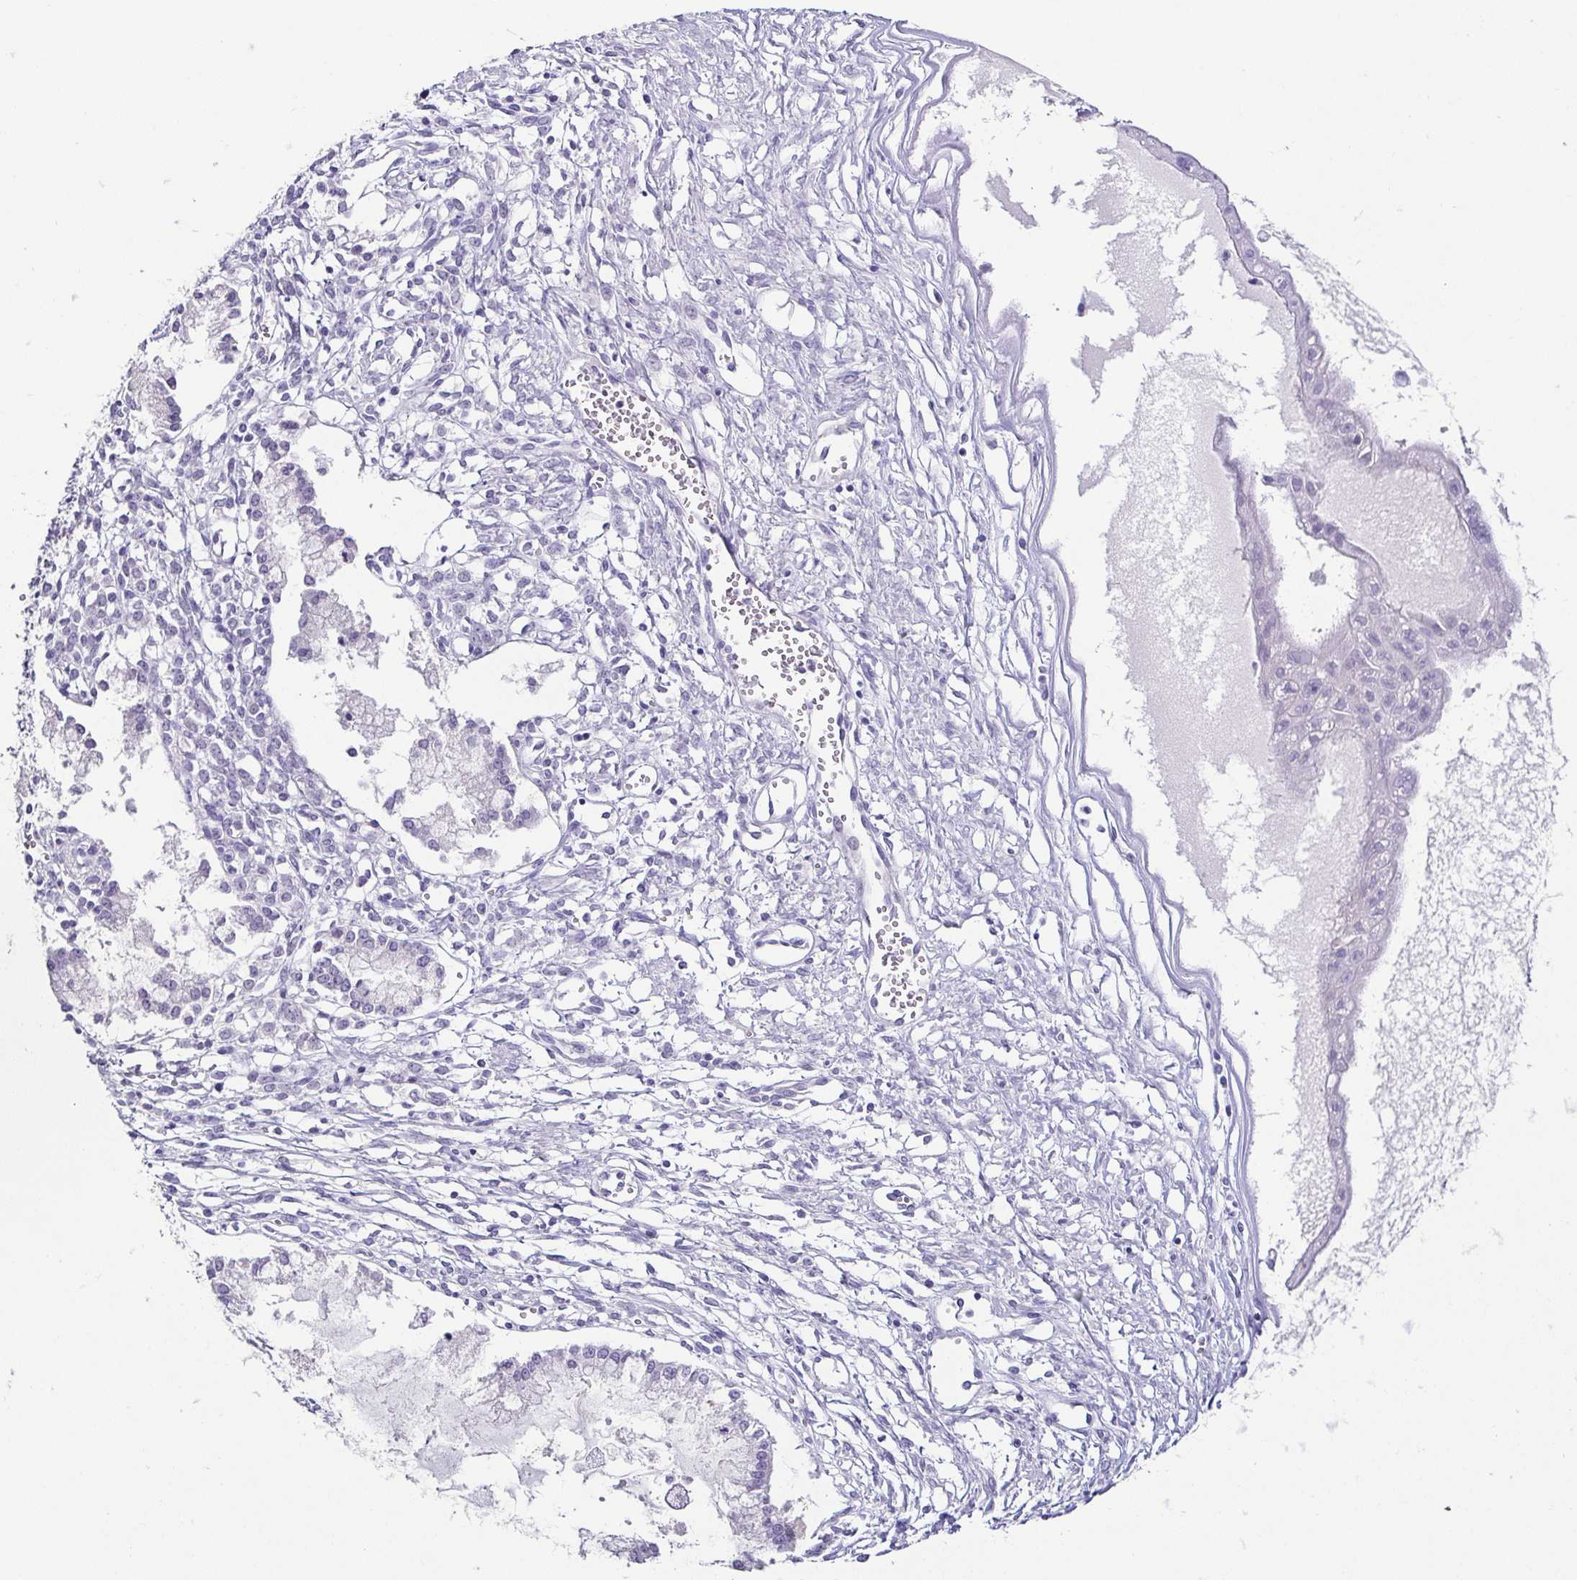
{"staining": {"intensity": "negative", "quantity": "none", "location": "none"}, "tissue": "ovarian cancer", "cell_type": "Tumor cells", "image_type": "cancer", "snomed": [{"axis": "morphology", "description": "Cystadenocarcinoma, mucinous, NOS"}, {"axis": "topography", "description": "Ovary"}], "caption": "Immunohistochemistry of ovarian cancer shows no expression in tumor cells.", "gene": "TP73", "patient": {"sex": "female", "age": 34}}